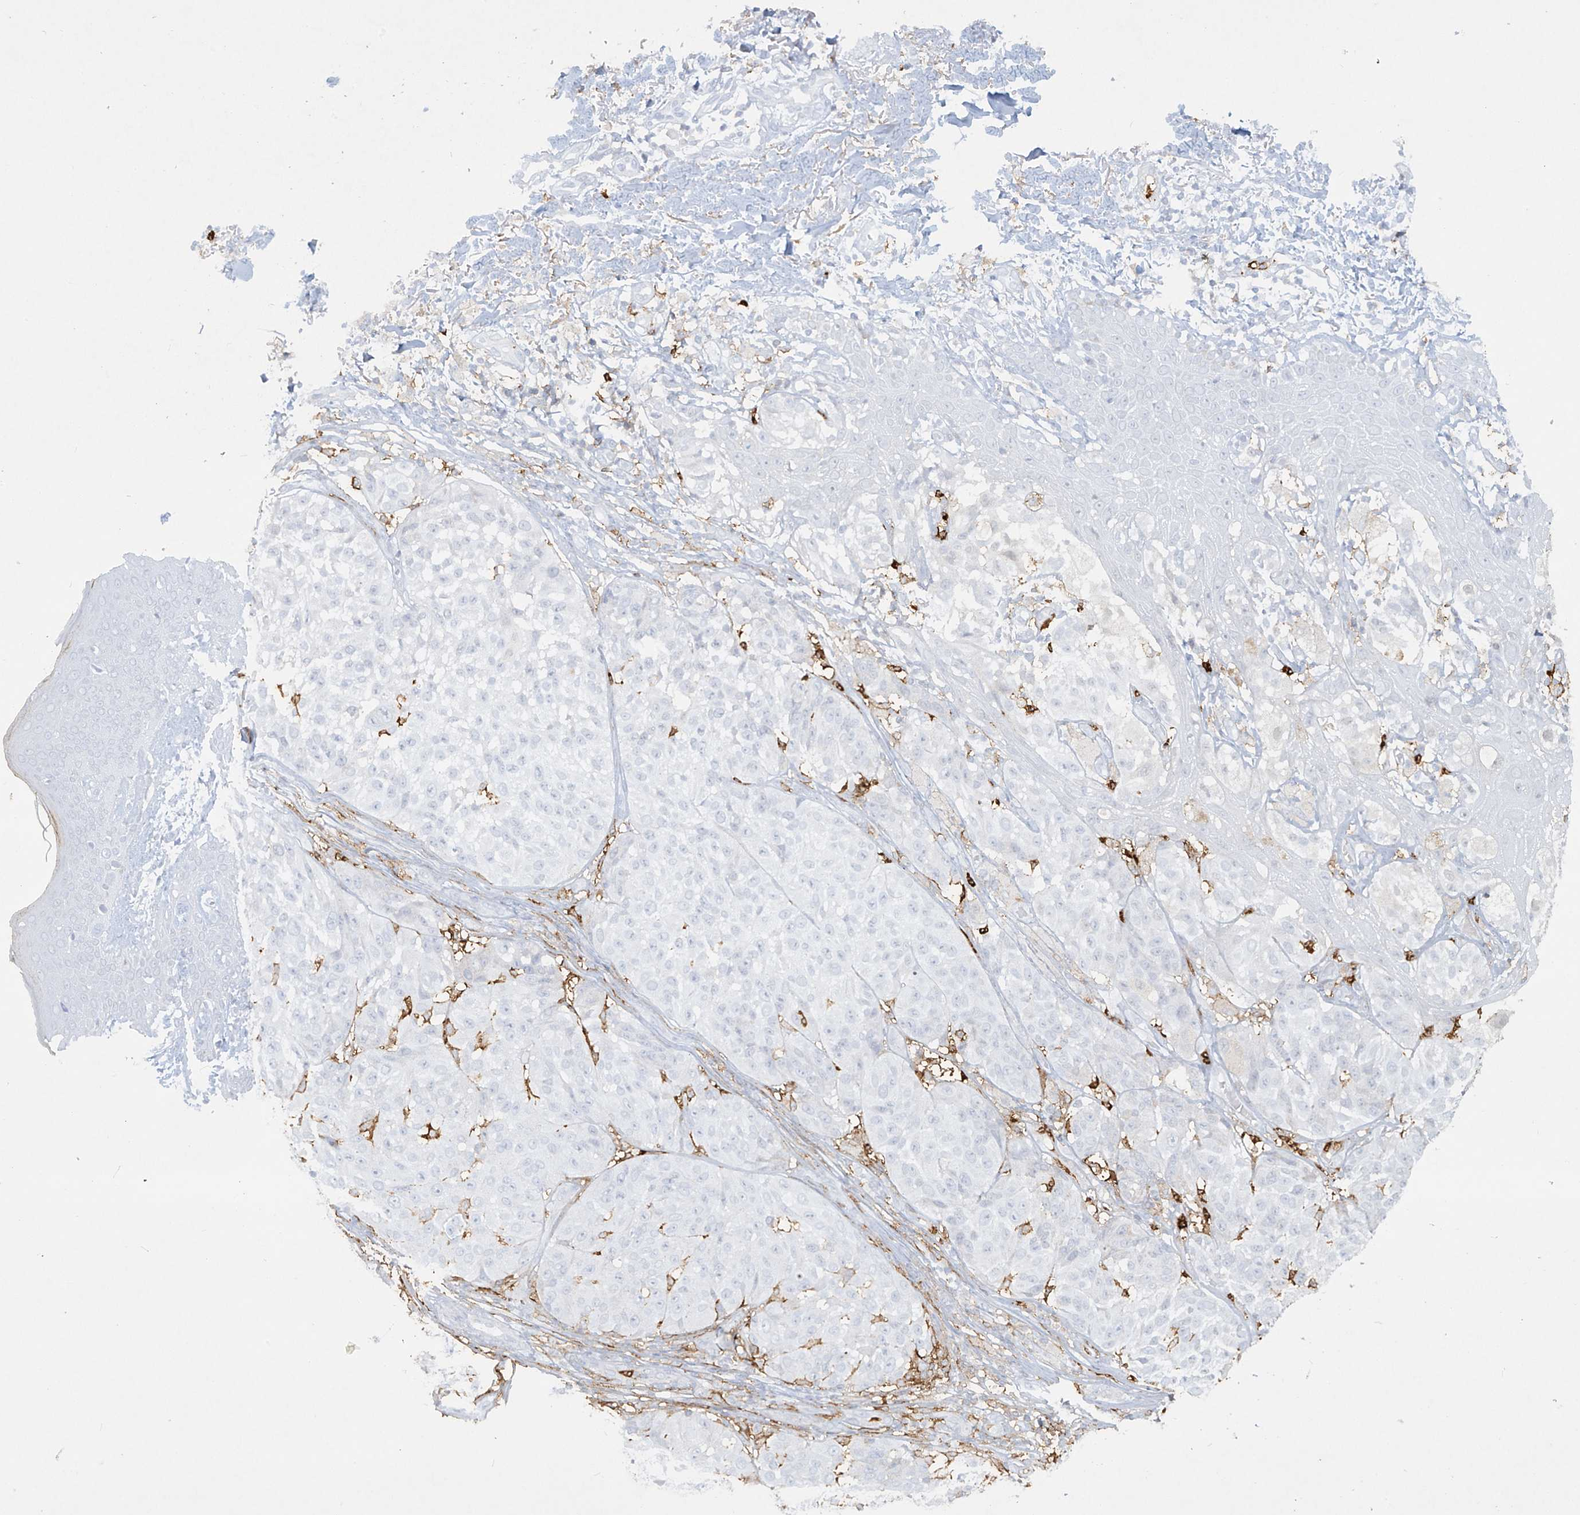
{"staining": {"intensity": "negative", "quantity": "none", "location": "none"}, "tissue": "melanoma", "cell_type": "Tumor cells", "image_type": "cancer", "snomed": [{"axis": "morphology", "description": "Malignant melanoma, NOS"}, {"axis": "topography", "description": "Skin"}], "caption": "There is no significant staining in tumor cells of melanoma.", "gene": "FCGR3A", "patient": {"sex": "female", "age": 46}}